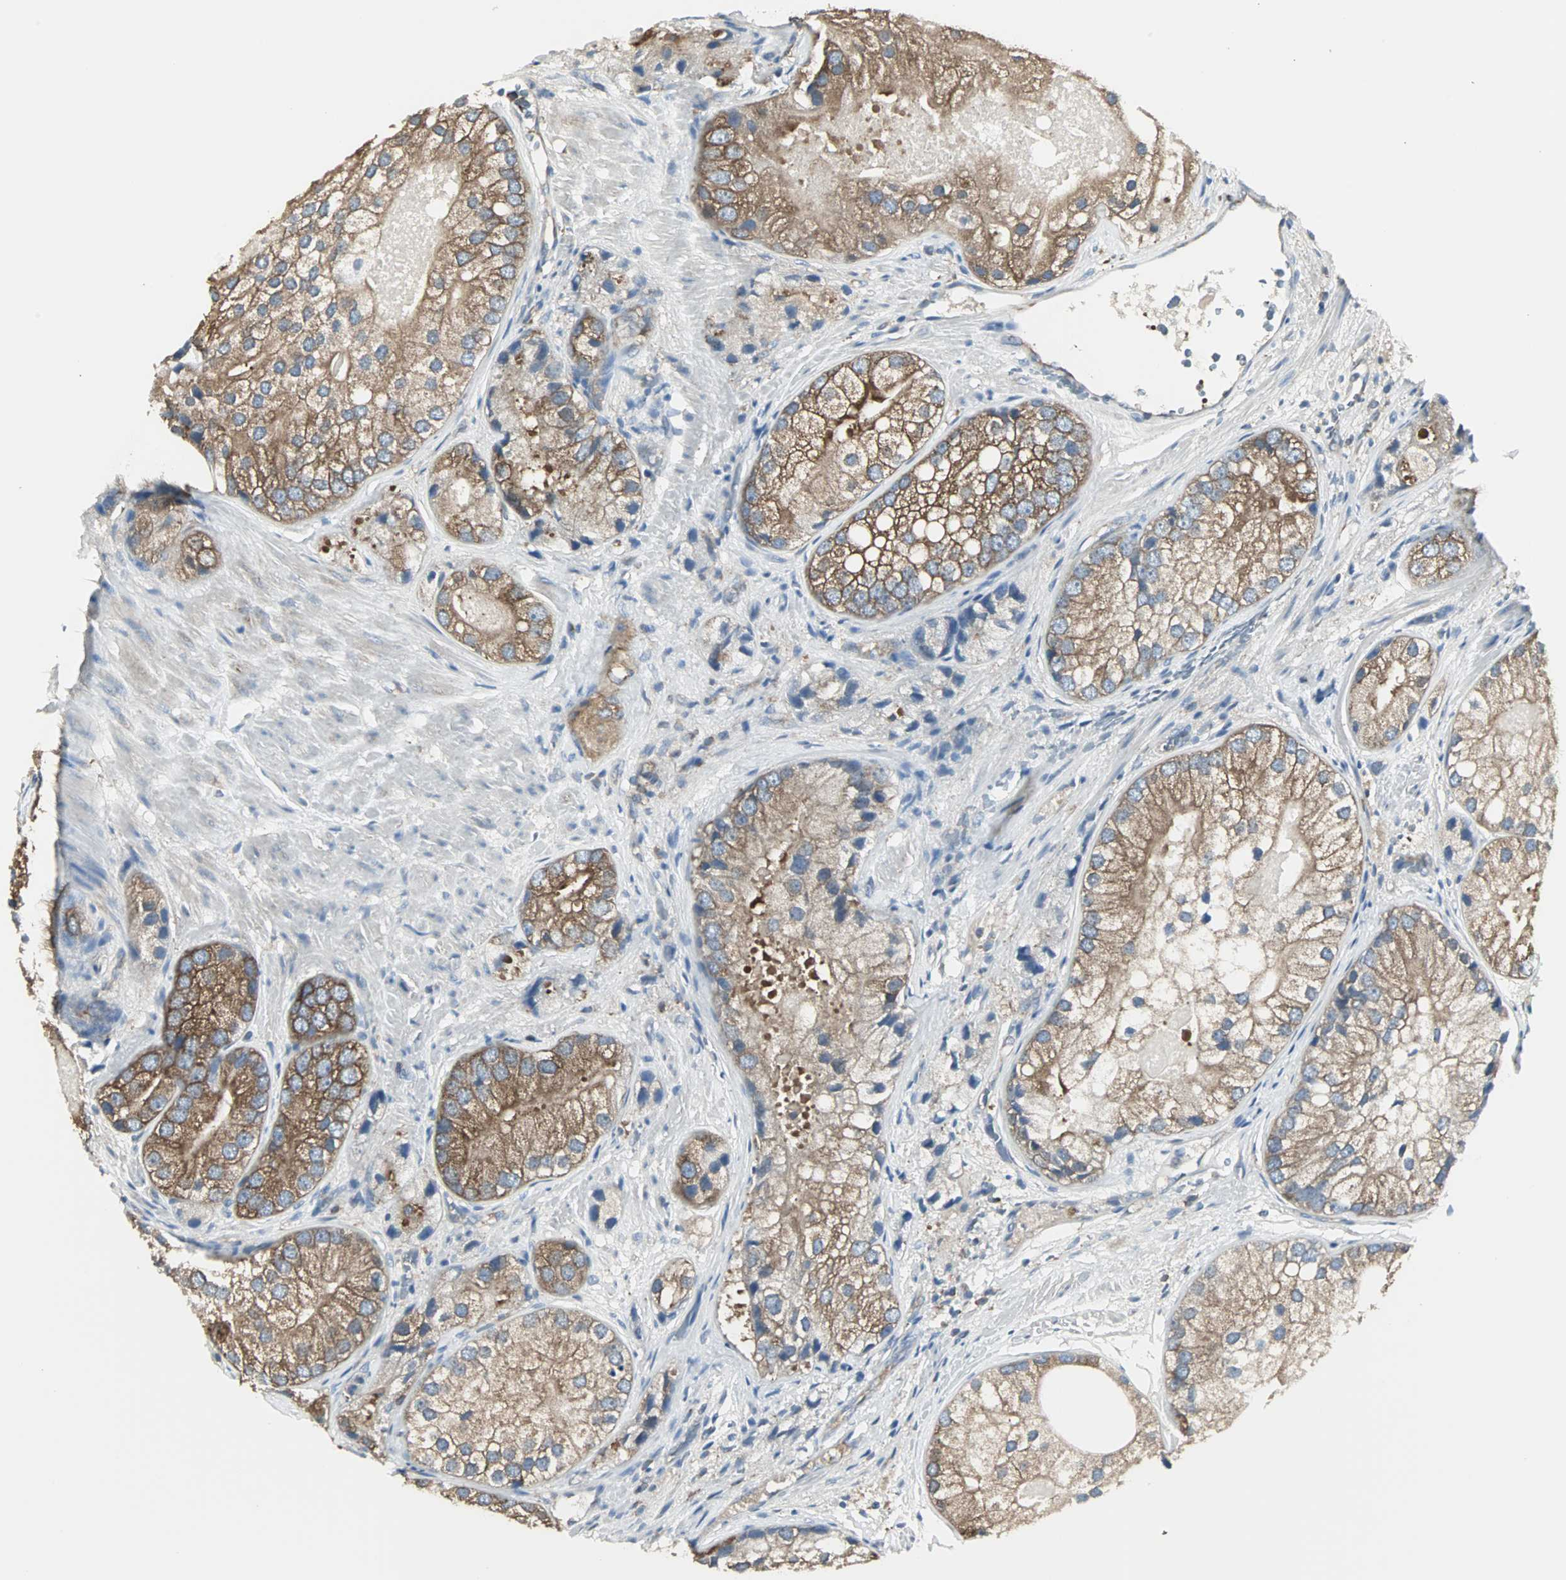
{"staining": {"intensity": "strong", "quantity": ">75%", "location": "cytoplasmic/membranous"}, "tissue": "prostate cancer", "cell_type": "Tumor cells", "image_type": "cancer", "snomed": [{"axis": "morphology", "description": "Adenocarcinoma, Low grade"}, {"axis": "topography", "description": "Prostate"}], "caption": "High-magnification brightfield microscopy of prostate cancer stained with DAB (3,3'-diaminobenzidine) (brown) and counterstained with hematoxylin (blue). tumor cells exhibit strong cytoplasmic/membranous expression is present in about>75% of cells.", "gene": "LRRFIP1", "patient": {"sex": "male", "age": 69}}